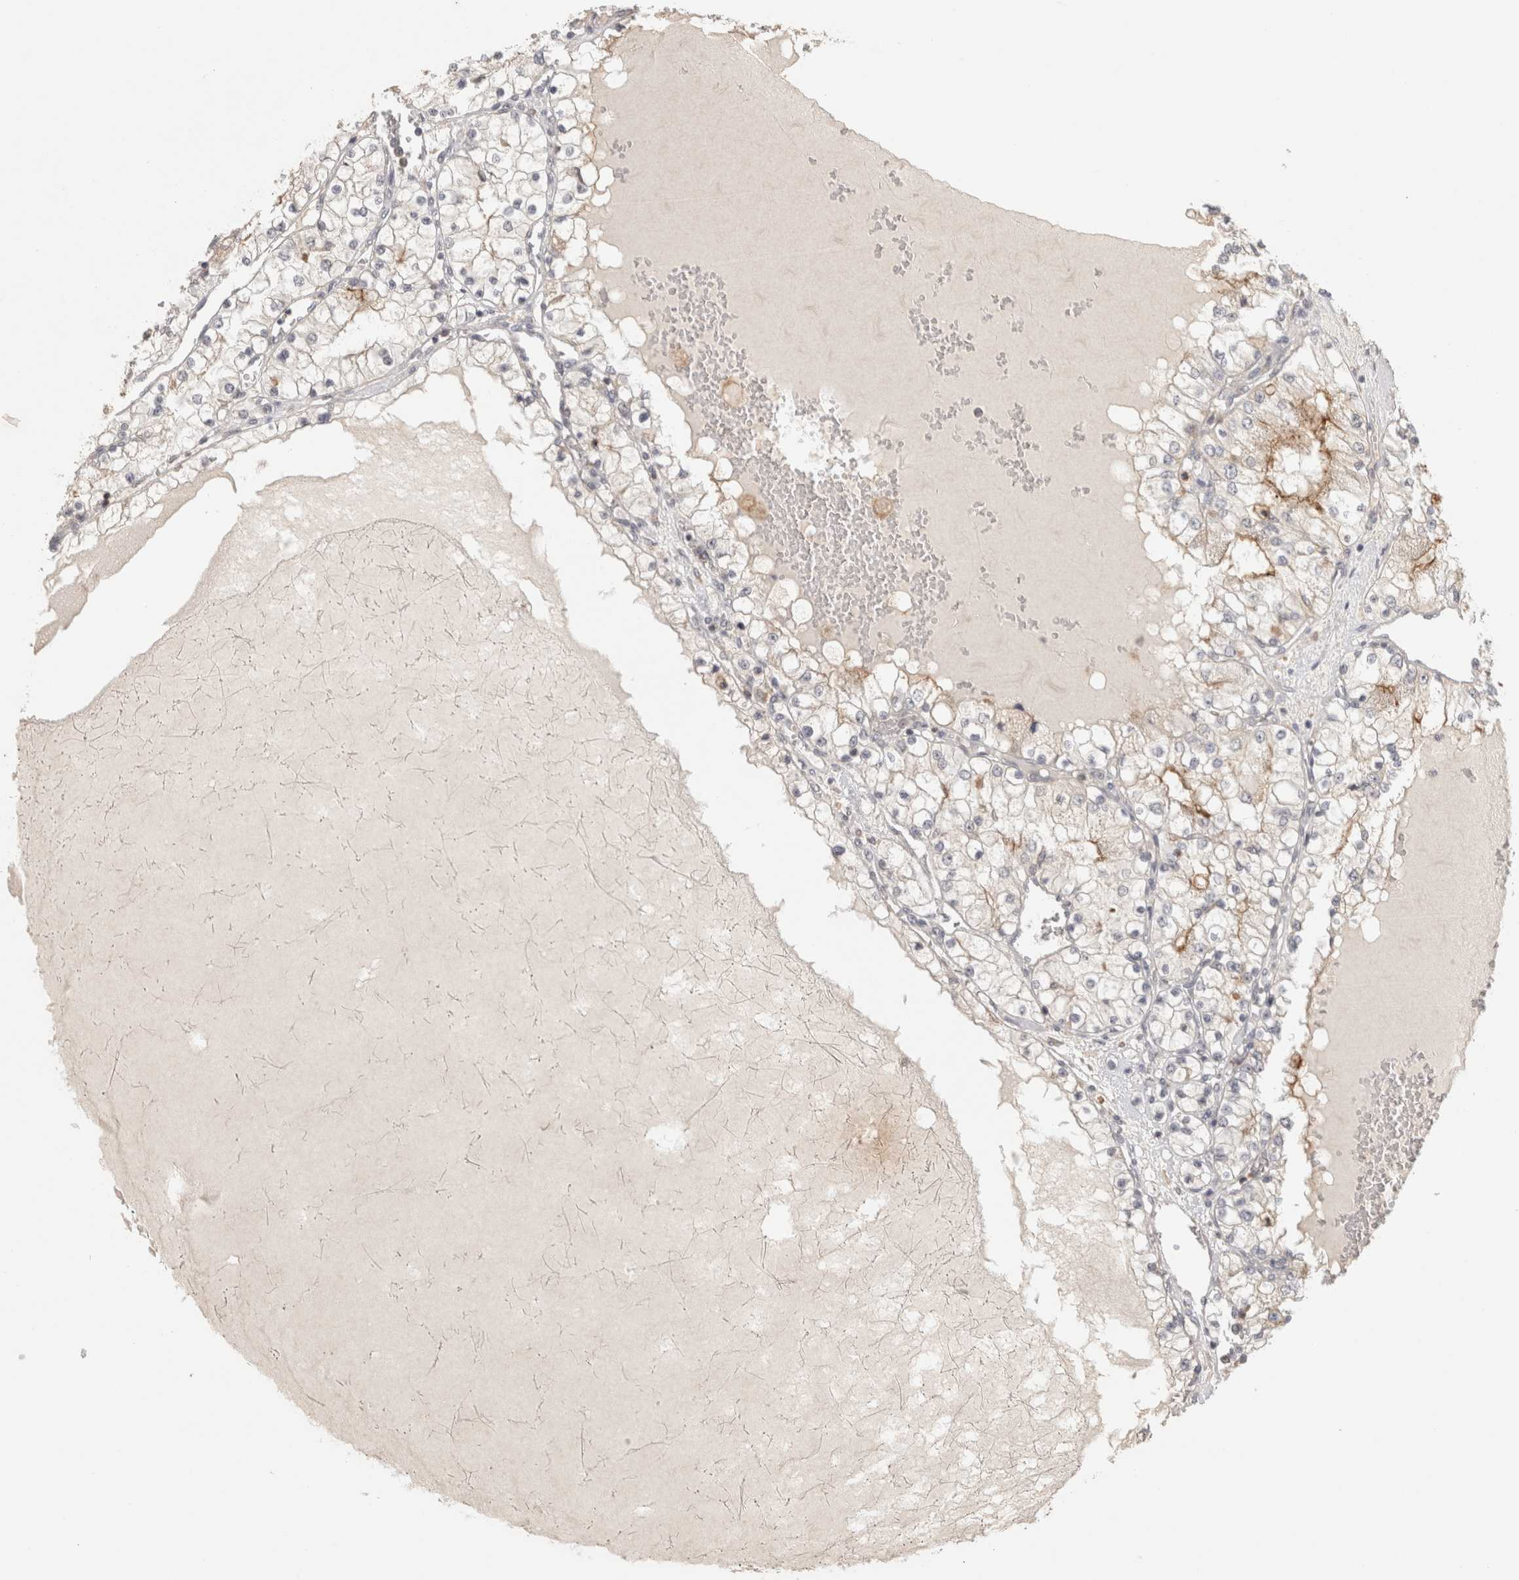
{"staining": {"intensity": "moderate", "quantity": "<25%", "location": "cytoplasmic/membranous"}, "tissue": "renal cancer", "cell_type": "Tumor cells", "image_type": "cancer", "snomed": [{"axis": "morphology", "description": "Adenocarcinoma, NOS"}, {"axis": "topography", "description": "Kidney"}], "caption": "The image reveals staining of renal adenocarcinoma, revealing moderate cytoplasmic/membranous protein expression (brown color) within tumor cells. The protein of interest is stained brown, and the nuclei are stained in blue (DAB (3,3'-diaminobenzidine) IHC with brightfield microscopy, high magnification).", "gene": "HAVCR2", "patient": {"sex": "male", "age": 68}}